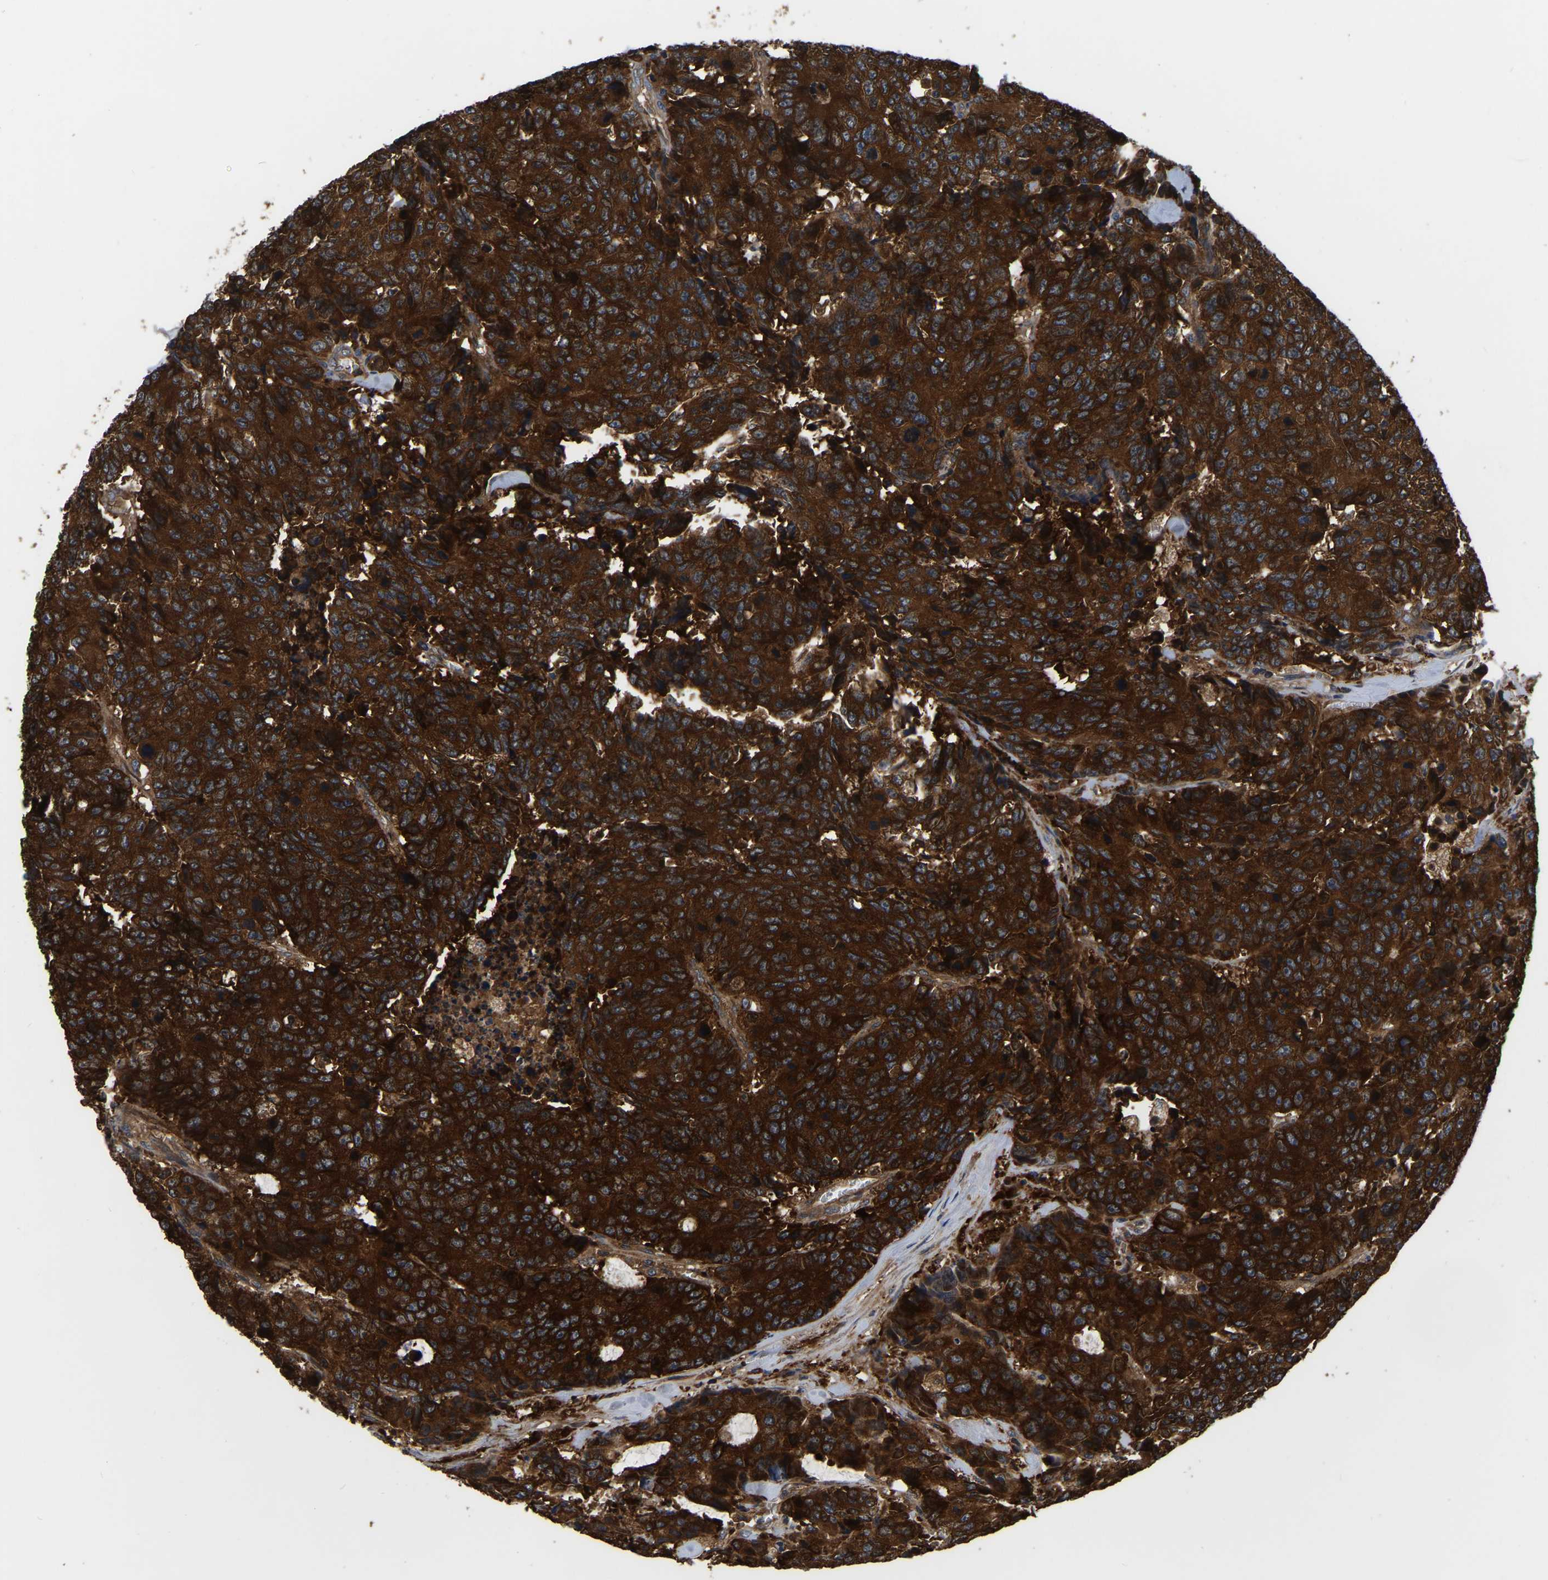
{"staining": {"intensity": "strong", "quantity": ">75%", "location": "cytoplasmic/membranous"}, "tissue": "colorectal cancer", "cell_type": "Tumor cells", "image_type": "cancer", "snomed": [{"axis": "morphology", "description": "Adenocarcinoma, NOS"}, {"axis": "topography", "description": "Colon"}], "caption": "Immunohistochemistry staining of colorectal cancer, which shows high levels of strong cytoplasmic/membranous expression in about >75% of tumor cells indicating strong cytoplasmic/membranous protein expression. The staining was performed using DAB (3,3'-diaminobenzidine) (brown) for protein detection and nuclei were counterstained in hematoxylin (blue).", "gene": "GARS1", "patient": {"sex": "female", "age": 86}}